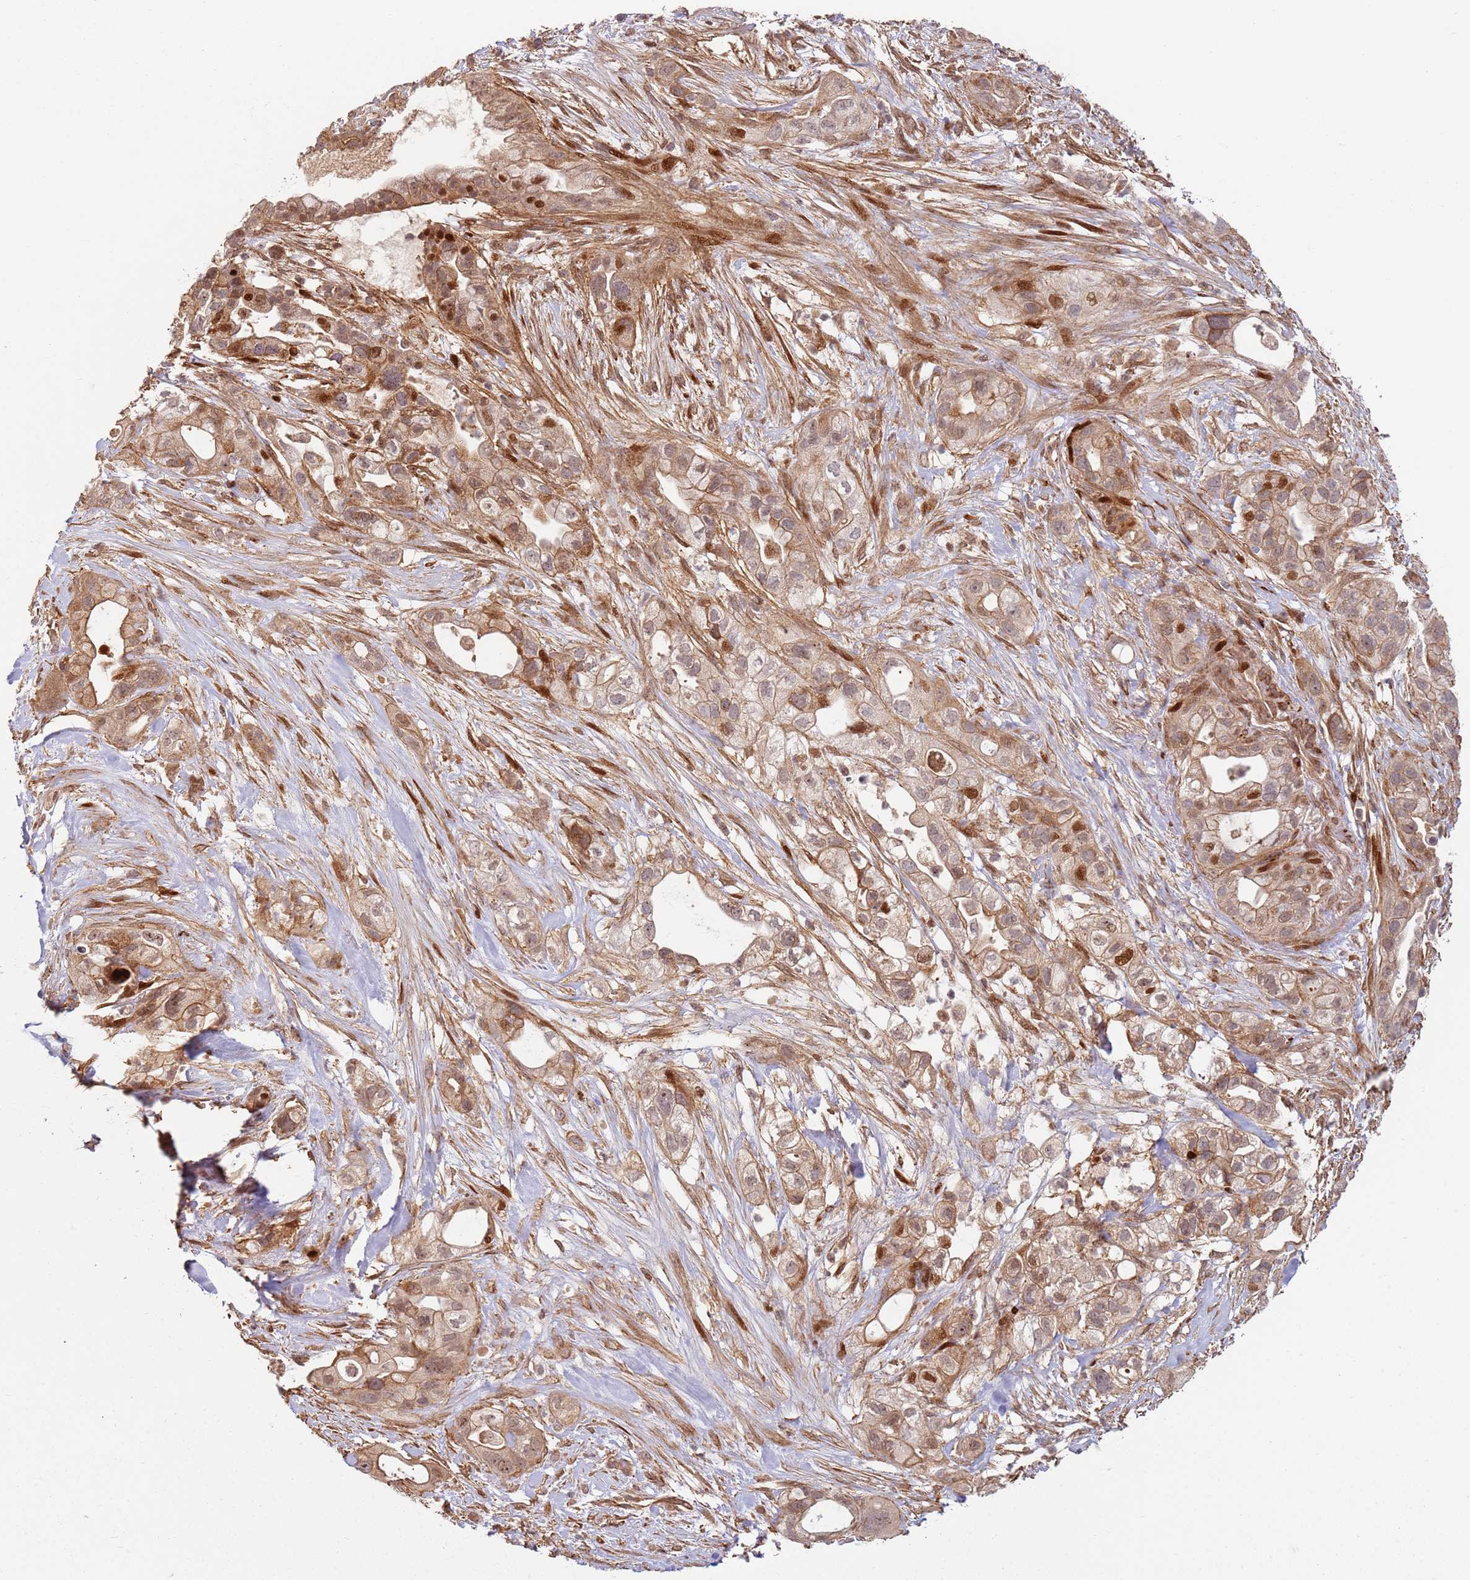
{"staining": {"intensity": "moderate", "quantity": ">75%", "location": "cytoplasmic/membranous,nuclear"}, "tissue": "pancreatic cancer", "cell_type": "Tumor cells", "image_type": "cancer", "snomed": [{"axis": "morphology", "description": "Adenocarcinoma, NOS"}, {"axis": "topography", "description": "Pancreas"}], "caption": "Immunohistochemistry of human pancreatic cancer demonstrates medium levels of moderate cytoplasmic/membranous and nuclear staining in approximately >75% of tumor cells. The staining is performed using DAB (3,3'-diaminobenzidine) brown chromogen to label protein expression. The nuclei are counter-stained blue using hematoxylin.", "gene": "TMEM233", "patient": {"sex": "male", "age": 44}}